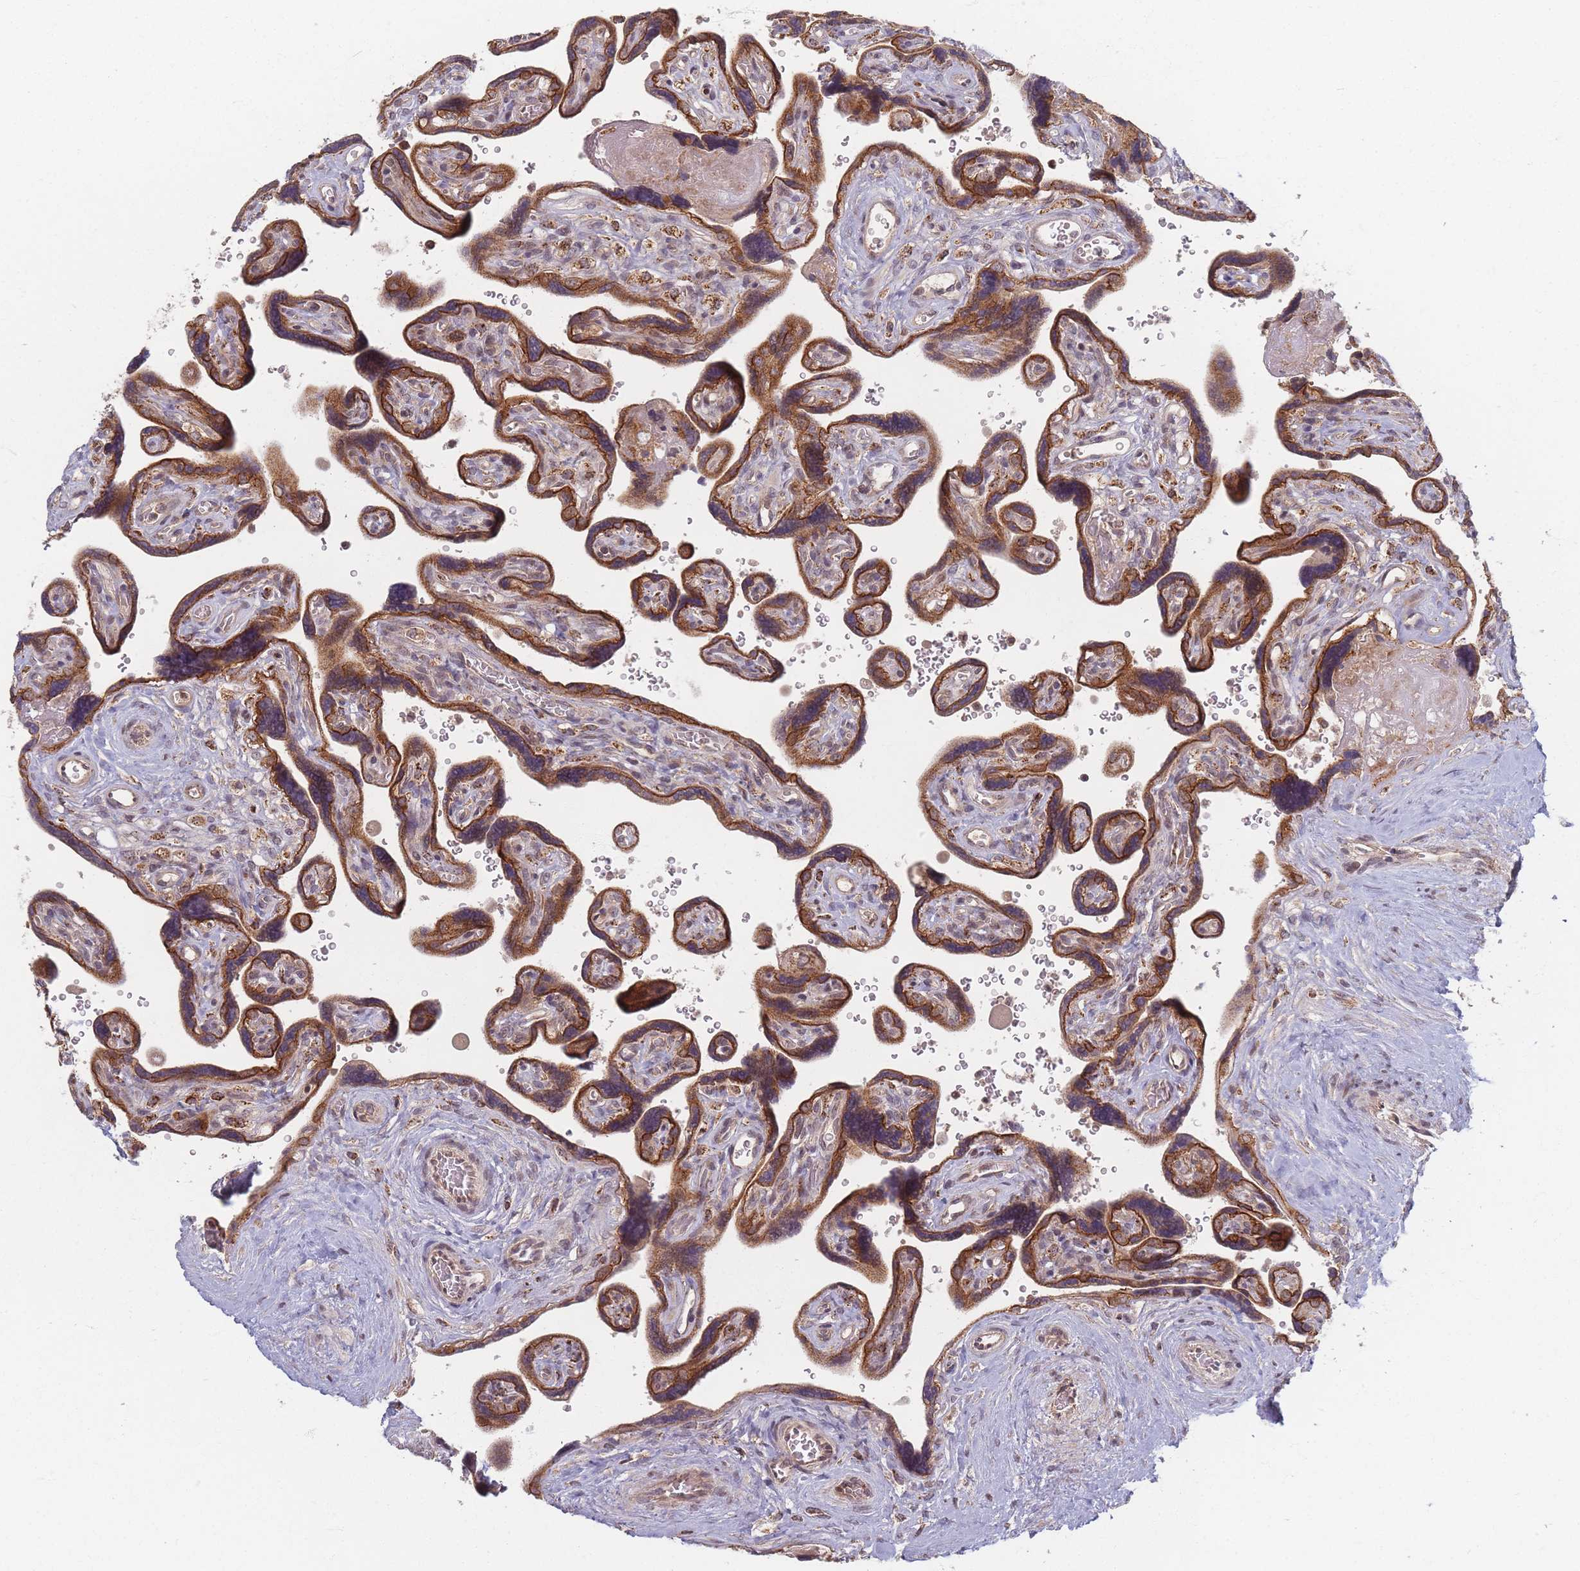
{"staining": {"intensity": "moderate", "quantity": ">75%", "location": "cytoplasmic/membranous"}, "tissue": "placenta", "cell_type": "Trophoblastic cells", "image_type": "normal", "snomed": [{"axis": "morphology", "description": "Normal tissue, NOS"}, {"axis": "topography", "description": "Placenta"}], "caption": "This is an image of IHC staining of benign placenta, which shows moderate expression in the cytoplasmic/membranous of trophoblastic cells.", "gene": "RADX", "patient": {"sex": "female", "age": 39}}